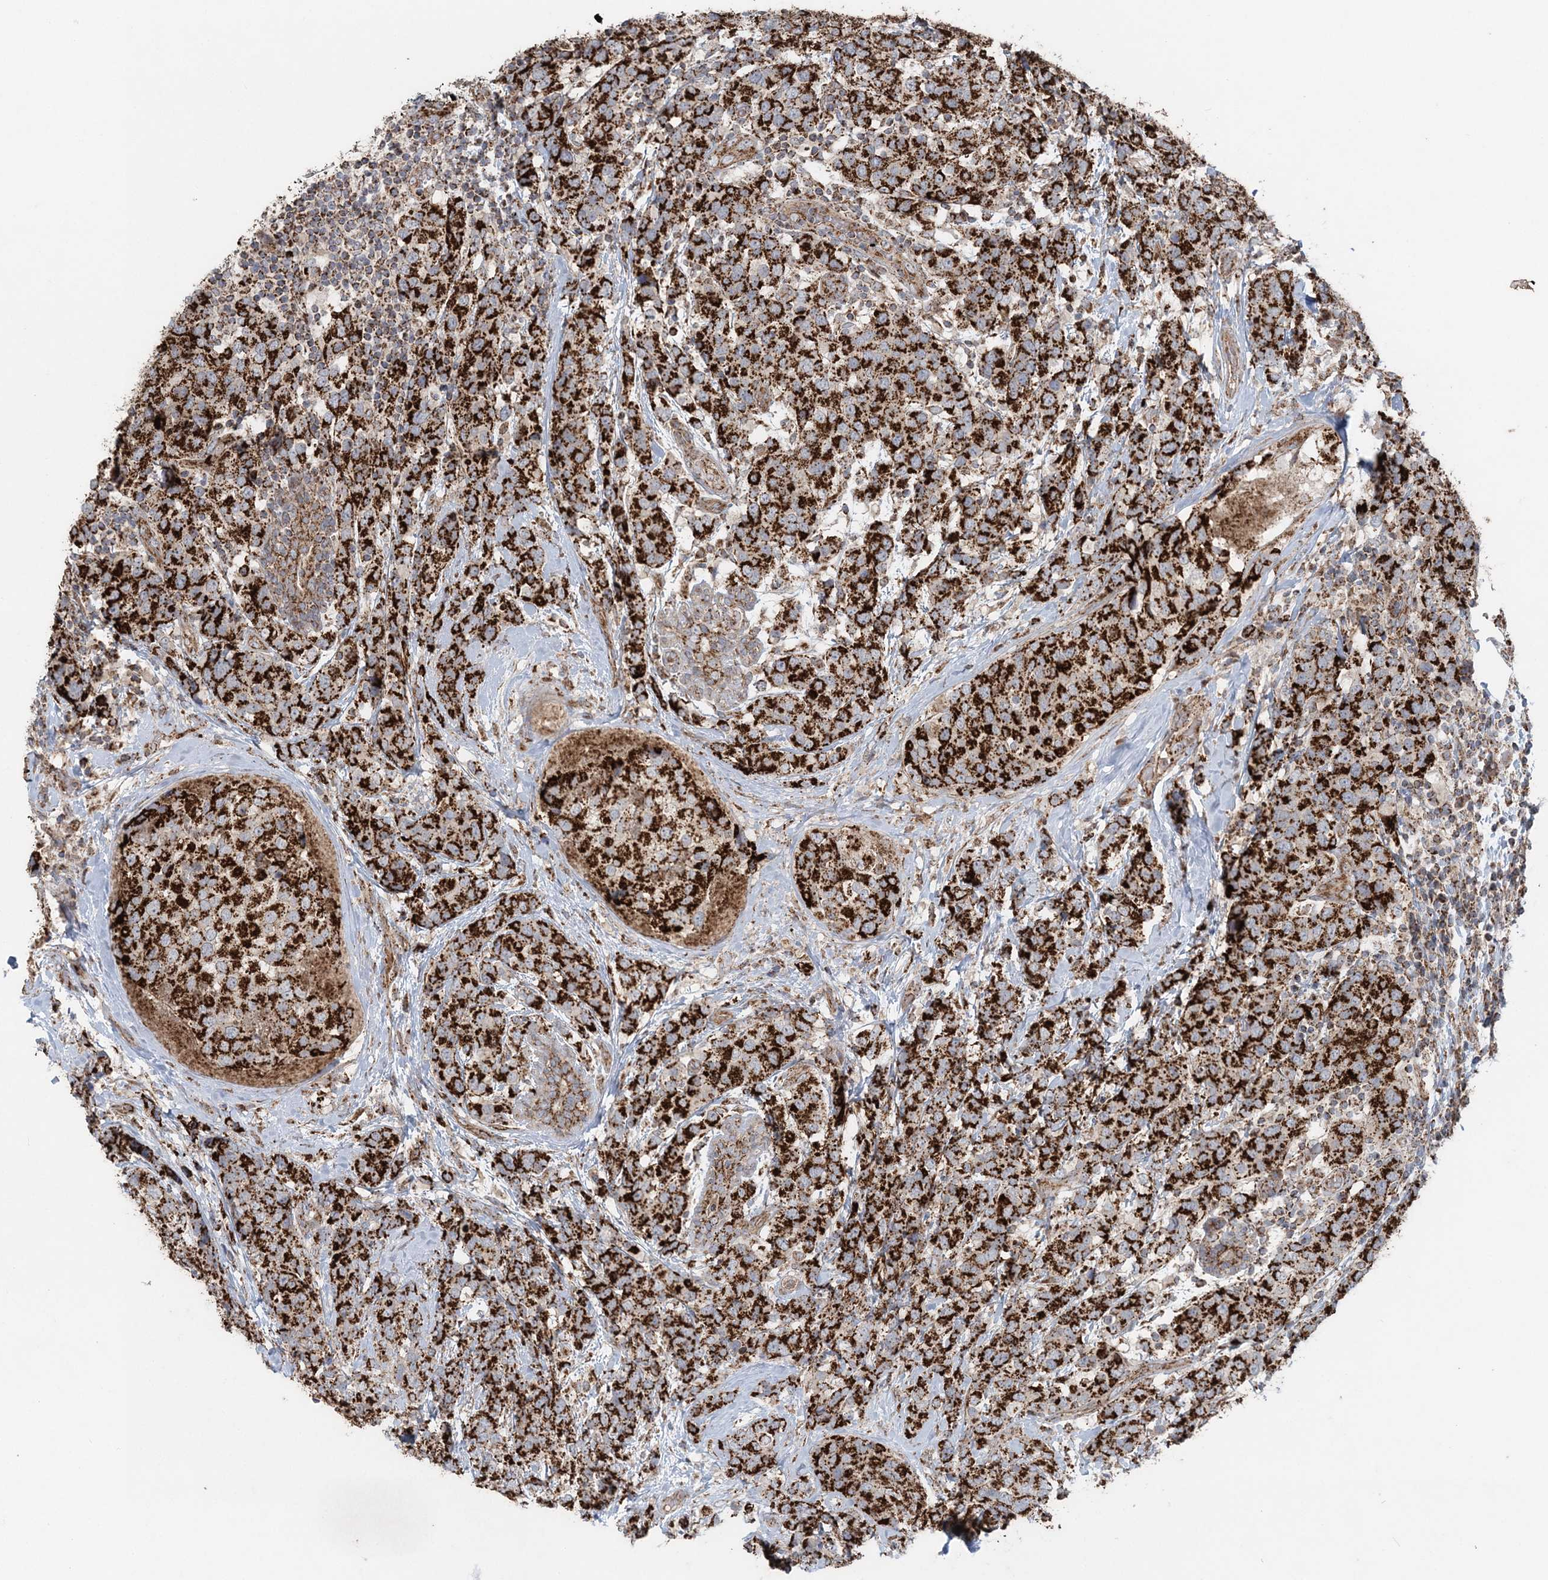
{"staining": {"intensity": "strong", "quantity": ">75%", "location": "cytoplasmic/membranous"}, "tissue": "breast cancer", "cell_type": "Tumor cells", "image_type": "cancer", "snomed": [{"axis": "morphology", "description": "Lobular carcinoma"}, {"axis": "topography", "description": "Breast"}], "caption": "High-power microscopy captured an immunohistochemistry (IHC) image of breast cancer (lobular carcinoma), revealing strong cytoplasmic/membranous positivity in about >75% of tumor cells. The staining was performed using DAB (3,3'-diaminobenzidine) to visualize the protein expression in brown, while the nuclei were stained in blue with hematoxylin (Magnification: 20x).", "gene": "LRPPRC", "patient": {"sex": "female", "age": 59}}